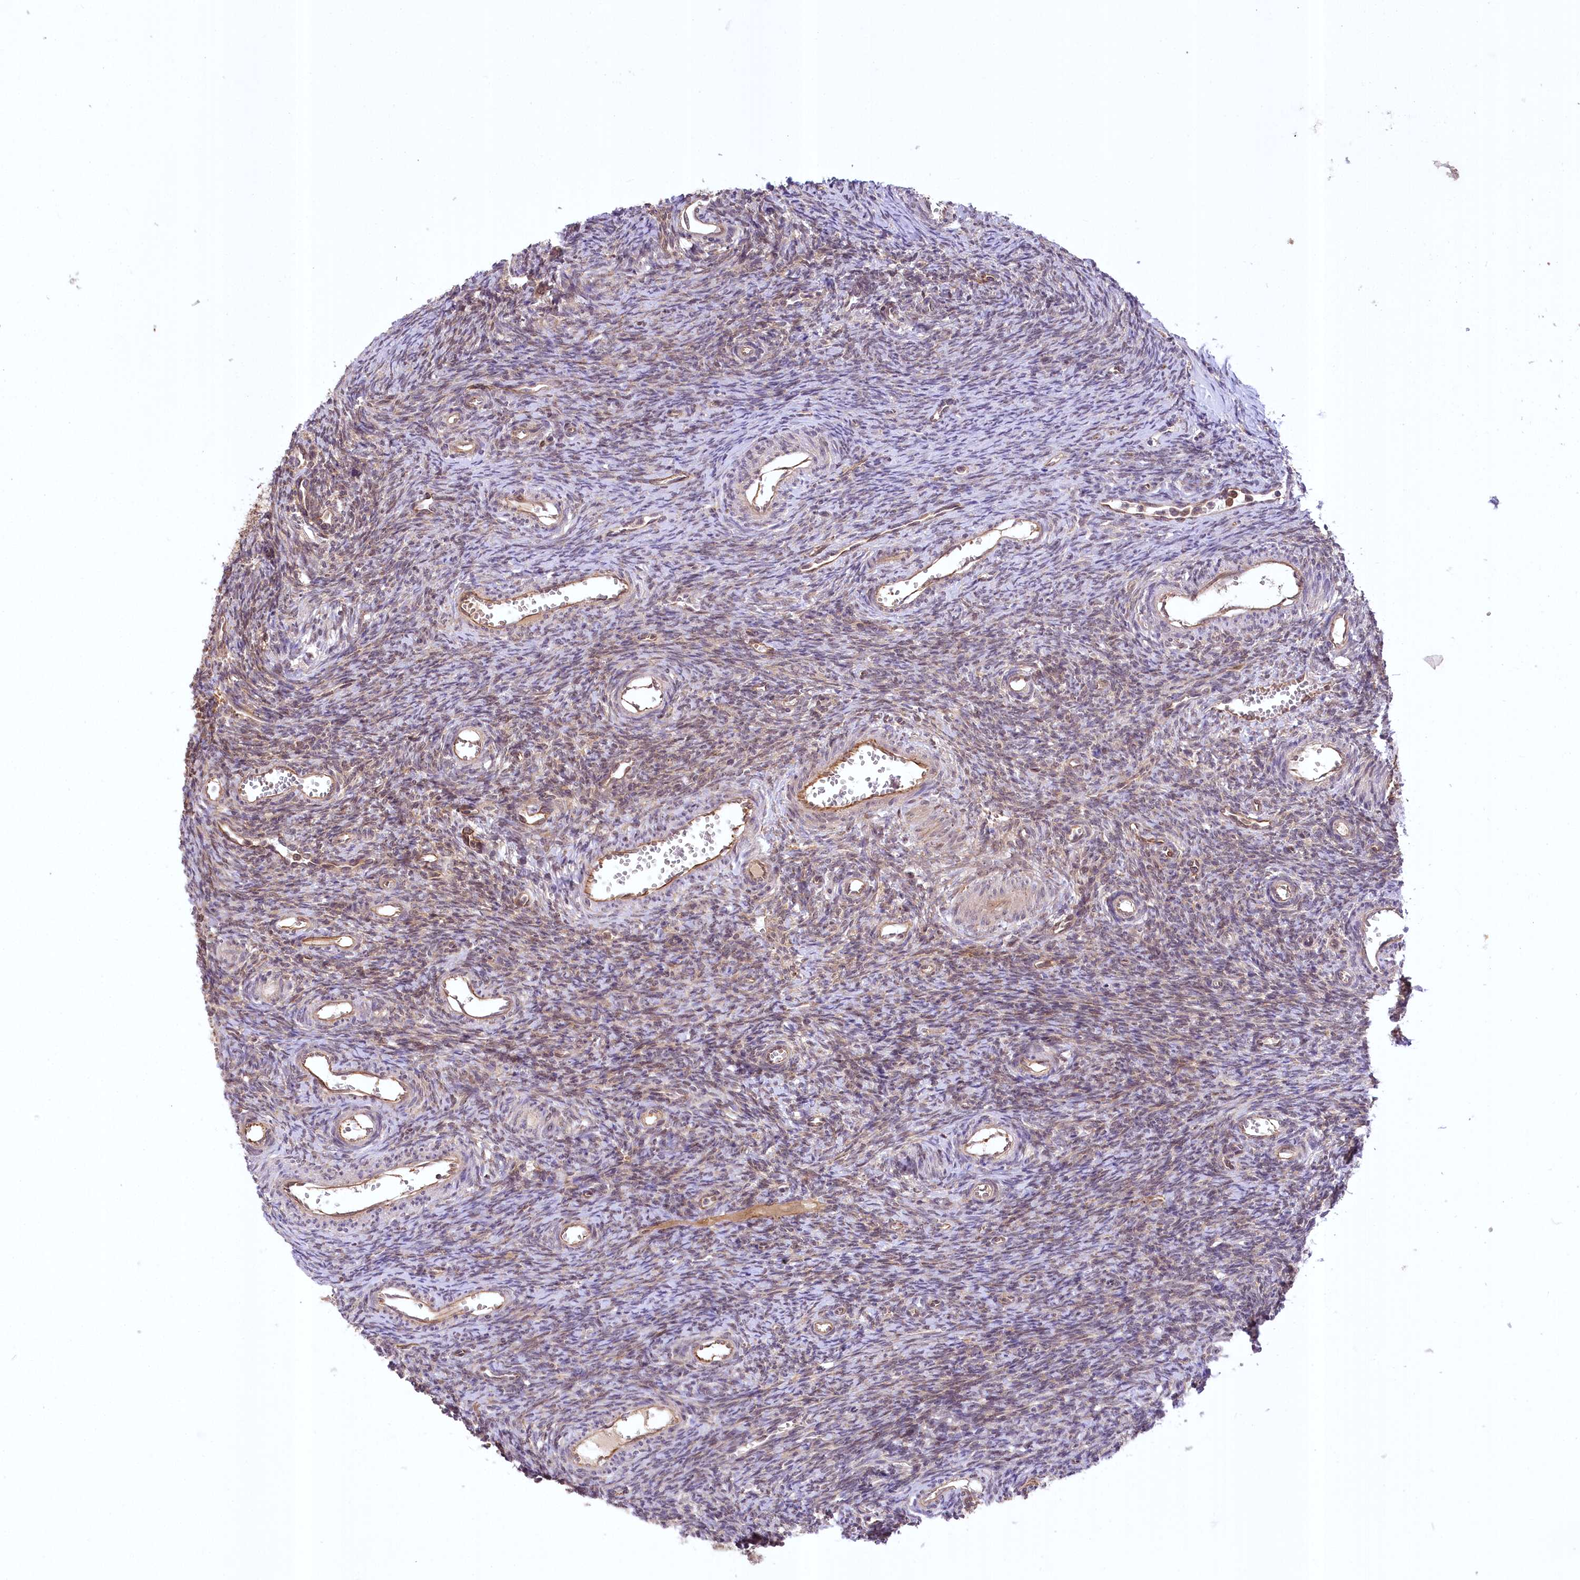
{"staining": {"intensity": "weak", "quantity": "<25%", "location": "cytoplasmic/membranous"}, "tissue": "ovary", "cell_type": "Ovarian stroma cells", "image_type": "normal", "snomed": [{"axis": "morphology", "description": "Normal tissue, NOS"}, {"axis": "topography", "description": "Ovary"}], "caption": "Ovarian stroma cells show no significant positivity in benign ovary. (DAB IHC, high magnification).", "gene": "SERGEF", "patient": {"sex": "female", "age": 39}}